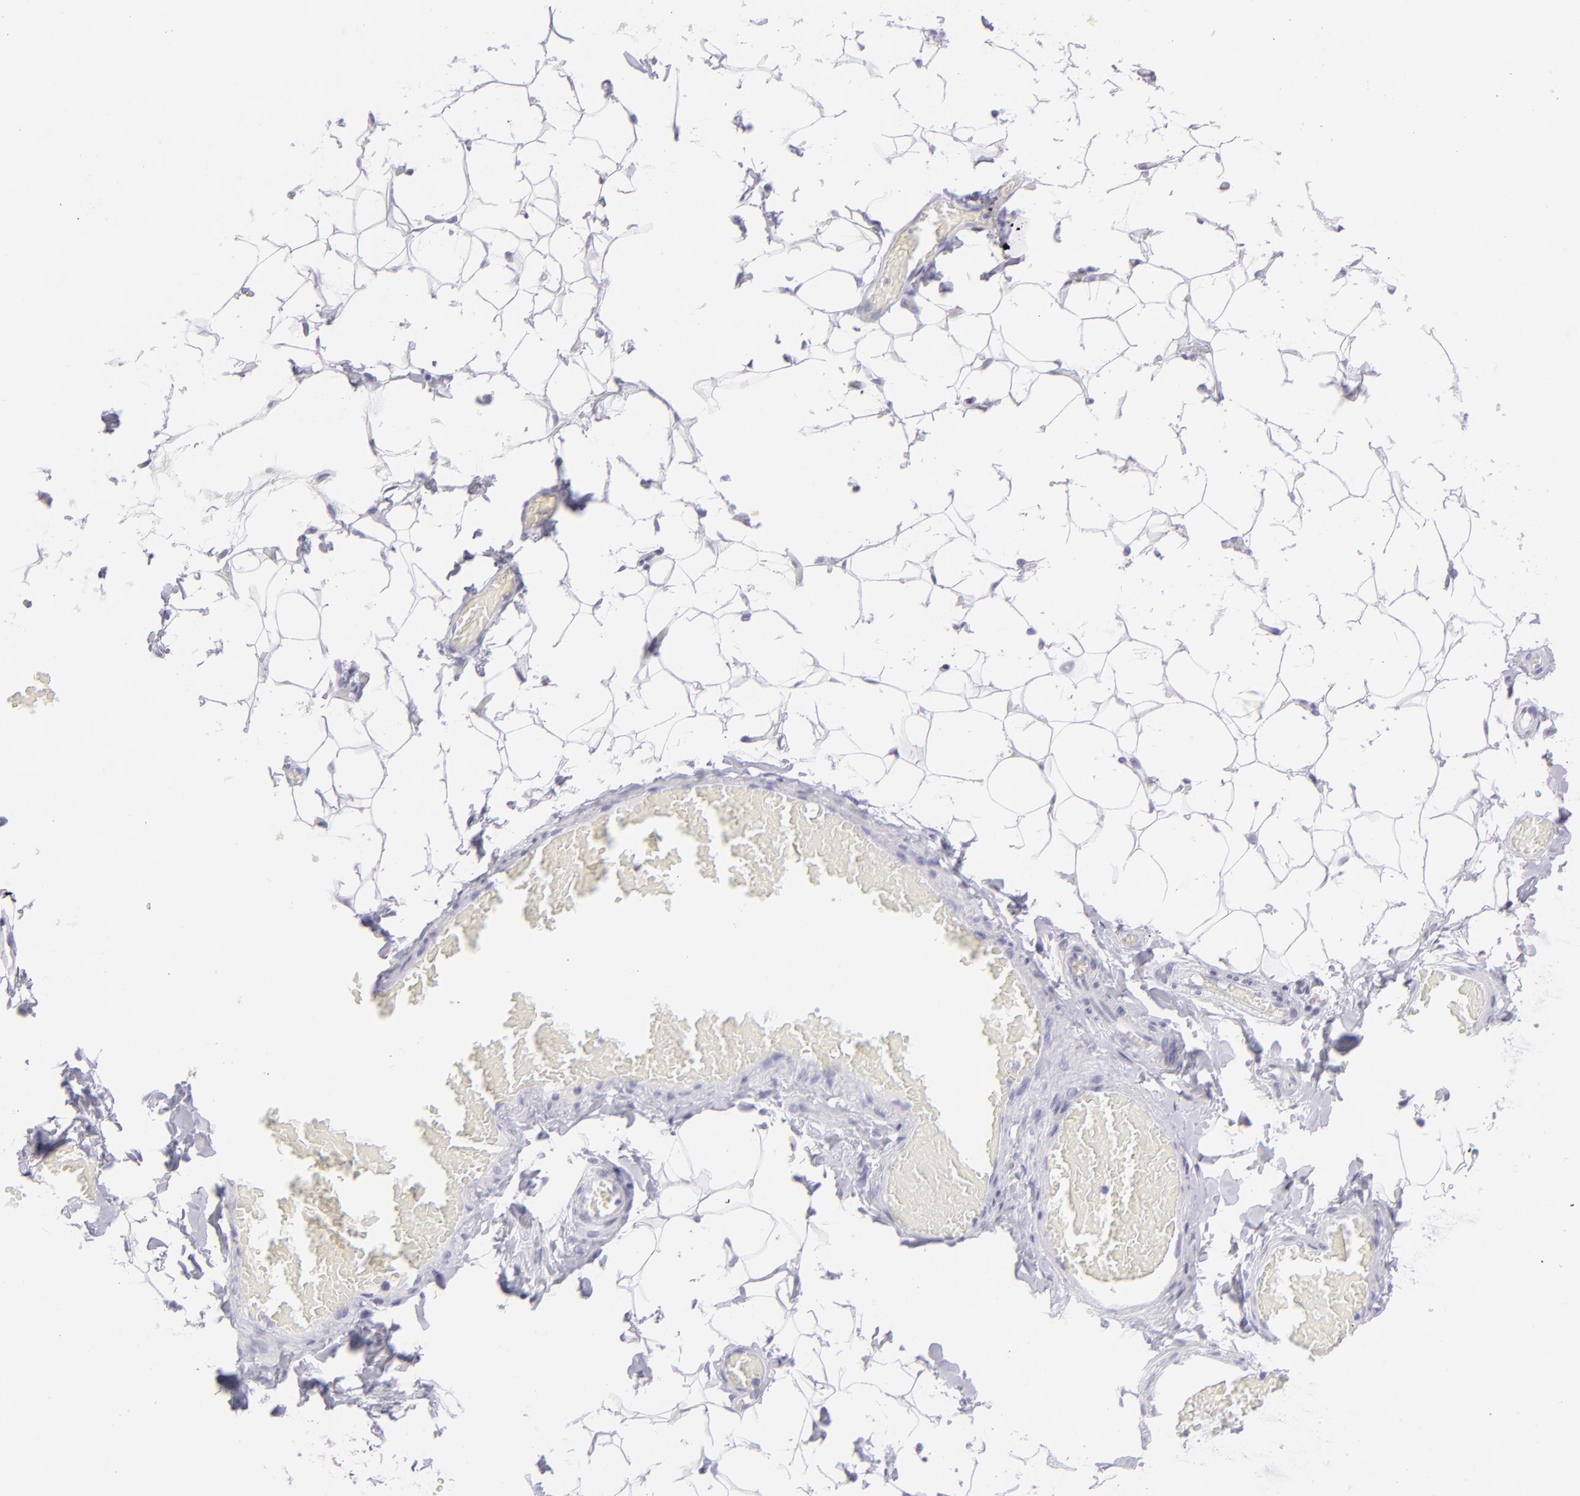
{"staining": {"intensity": "negative", "quantity": "none", "location": "none"}, "tissue": "adipose tissue", "cell_type": "Adipocytes", "image_type": "normal", "snomed": [{"axis": "morphology", "description": "Normal tissue, NOS"}, {"axis": "topography", "description": "Soft tissue"}], "caption": "Adipocytes show no significant staining in unremarkable adipose tissue.", "gene": "SLC1A2", "patient": {"sex": "male", "age": 26}}